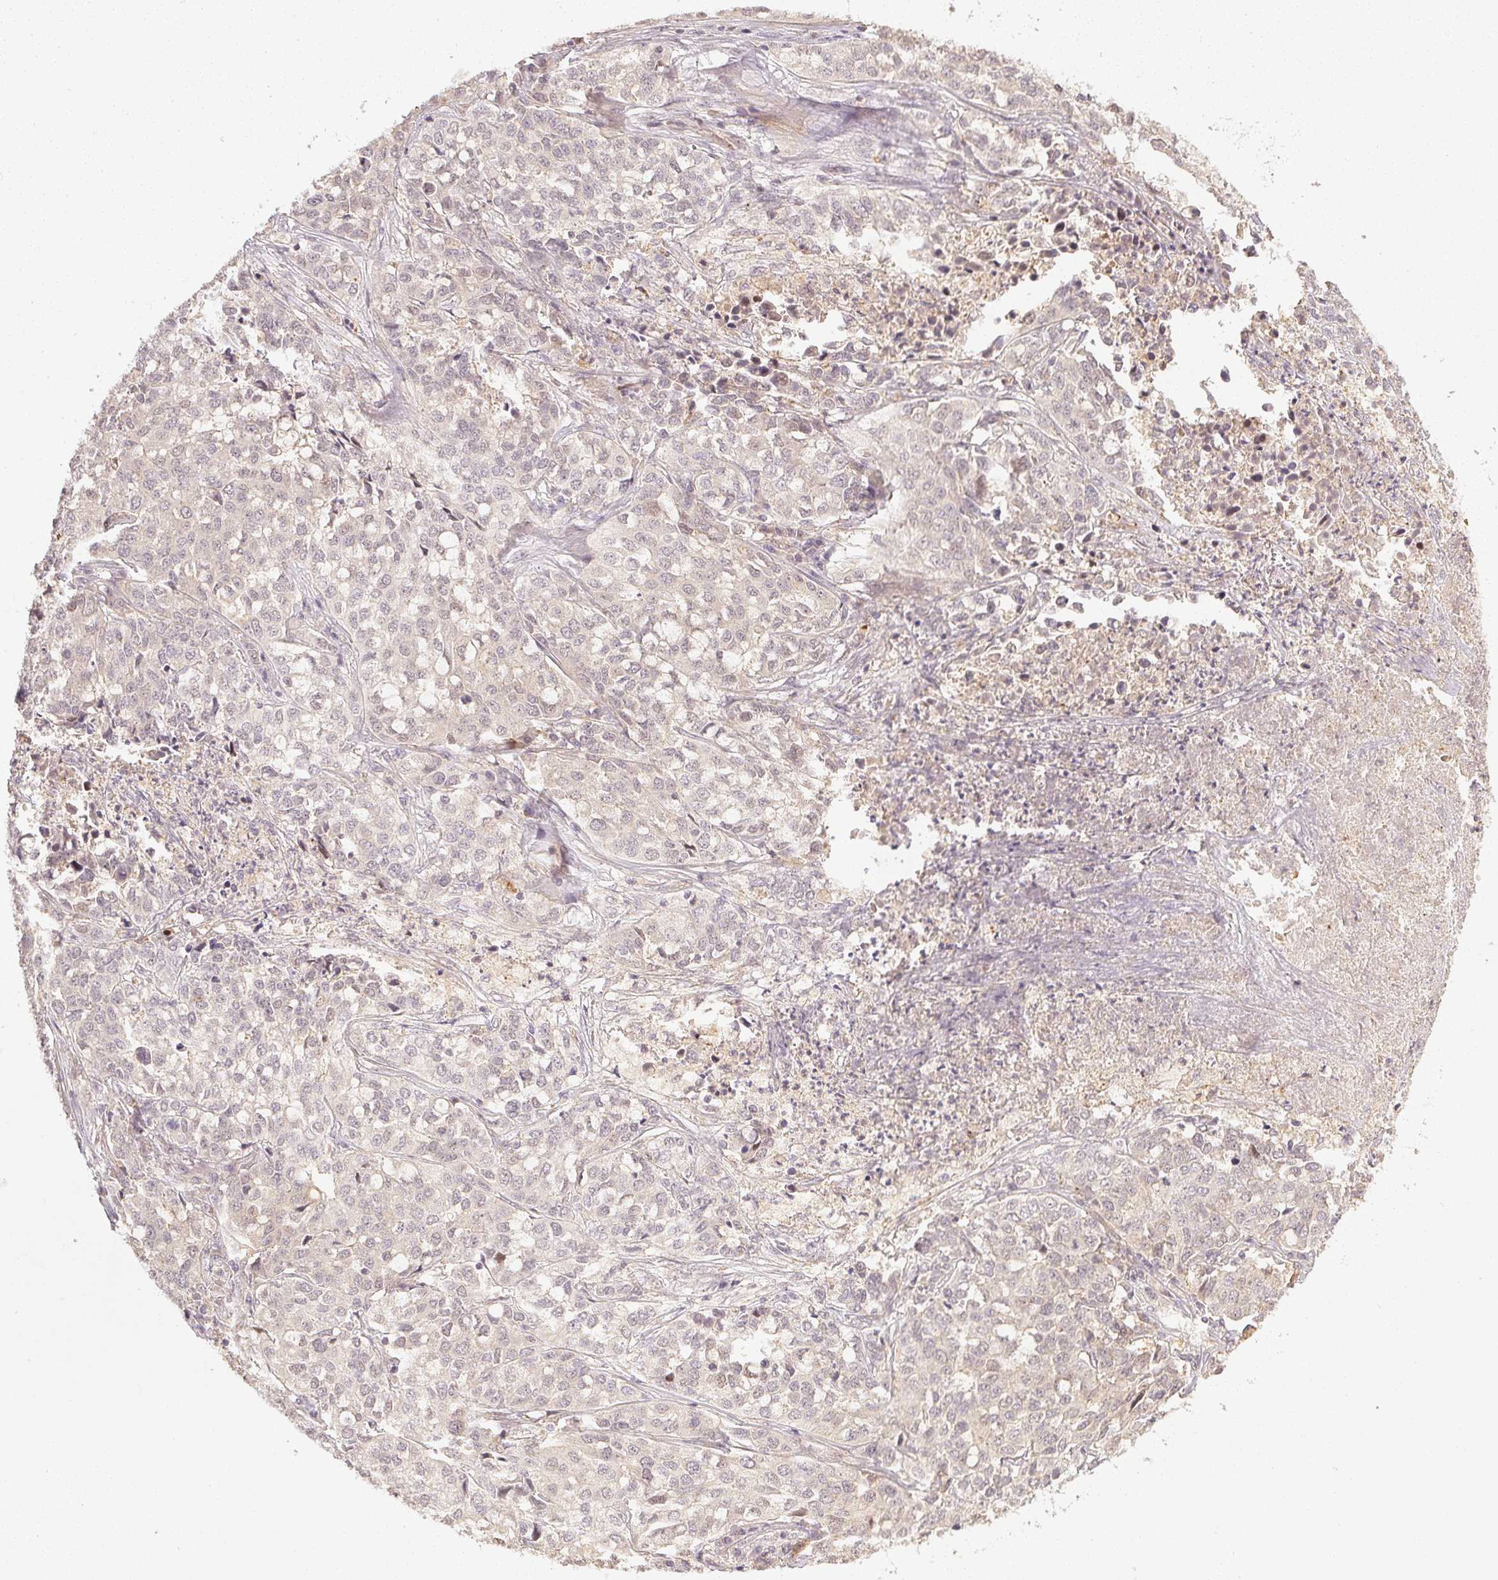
{"staining": {"intensity": "negative", "quantity": "none", "location": "none"}, "tissue": "lung cancer", "cell_type": "Tumor cells", "image_type": "cancer", "snomed": [{"axis": "morphology", "description": "Adenocarcinoma, NOS"}, {"axis": "morphology", "description": "Adenocarcinoma, metastatic, NOS"}, {"axis": "topography", "description": "Lymph node"}, {"axis": "topography", "description": "Lung"}], "caption": "This is an IHC image of human lung cancer (metastatic adenocarcinoma). There is no positivity in tumor cells.", "gene": "SERPINE1", "patient": {"sex": "female", "age": 65}}